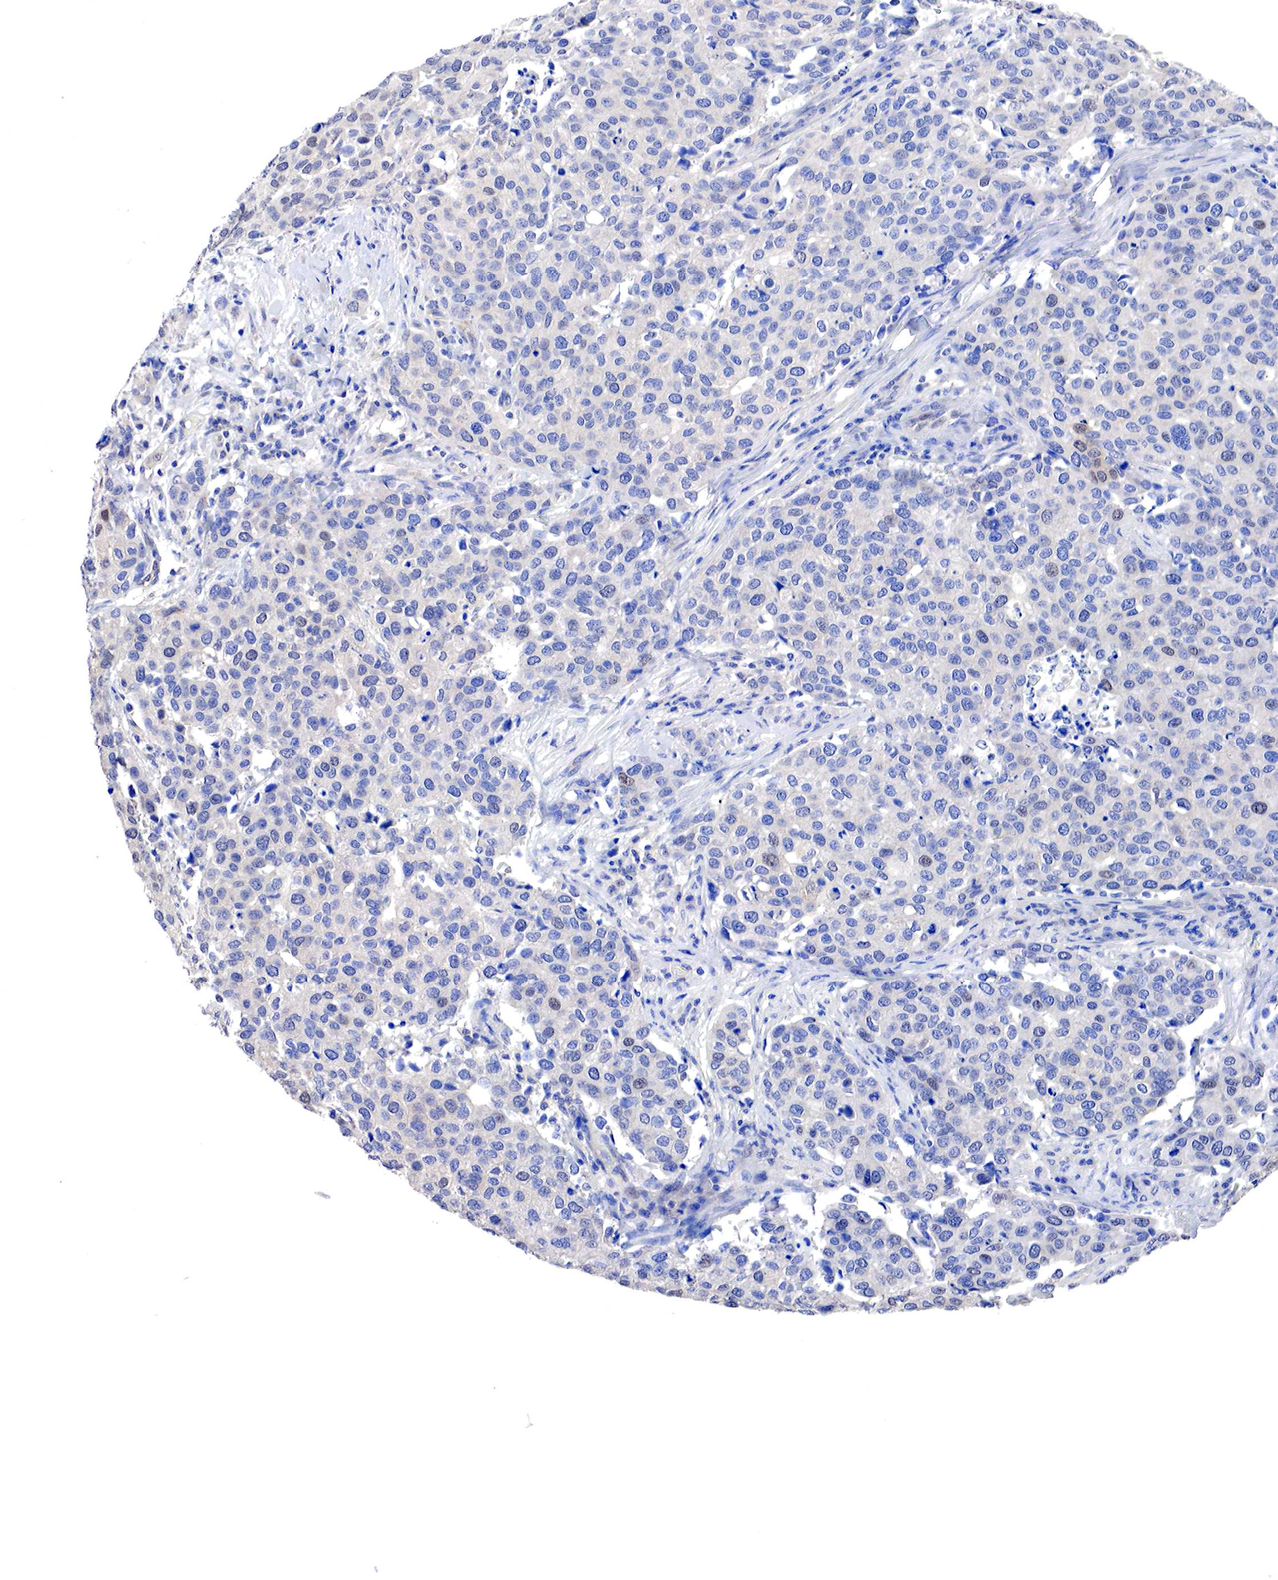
{"staining": {"intensity": "weak", "quantity": "<25%", "location": "nuclear"}, "tissue": "cervical cancer", "cell_type": "Tumor cells", "image_type": "cancer", "snomed": [{"axis": "morphology", "description": "Squamous cell carcinoma, NOS"}, {"axis": "topography", "description": "Cervix"}], "caption": "IHC micrograph of neoplastic tissue: human cervical cancer stained with DAB demonstrates no significant protein expression in tumor cells. (Stains: DAB immunohistochemistry with hematoxylin counter stain, Microscopy: brightfield microscopy at high magnification).", "gene": "PABIR2", "patient": {"sex": "female", "age": 54}}